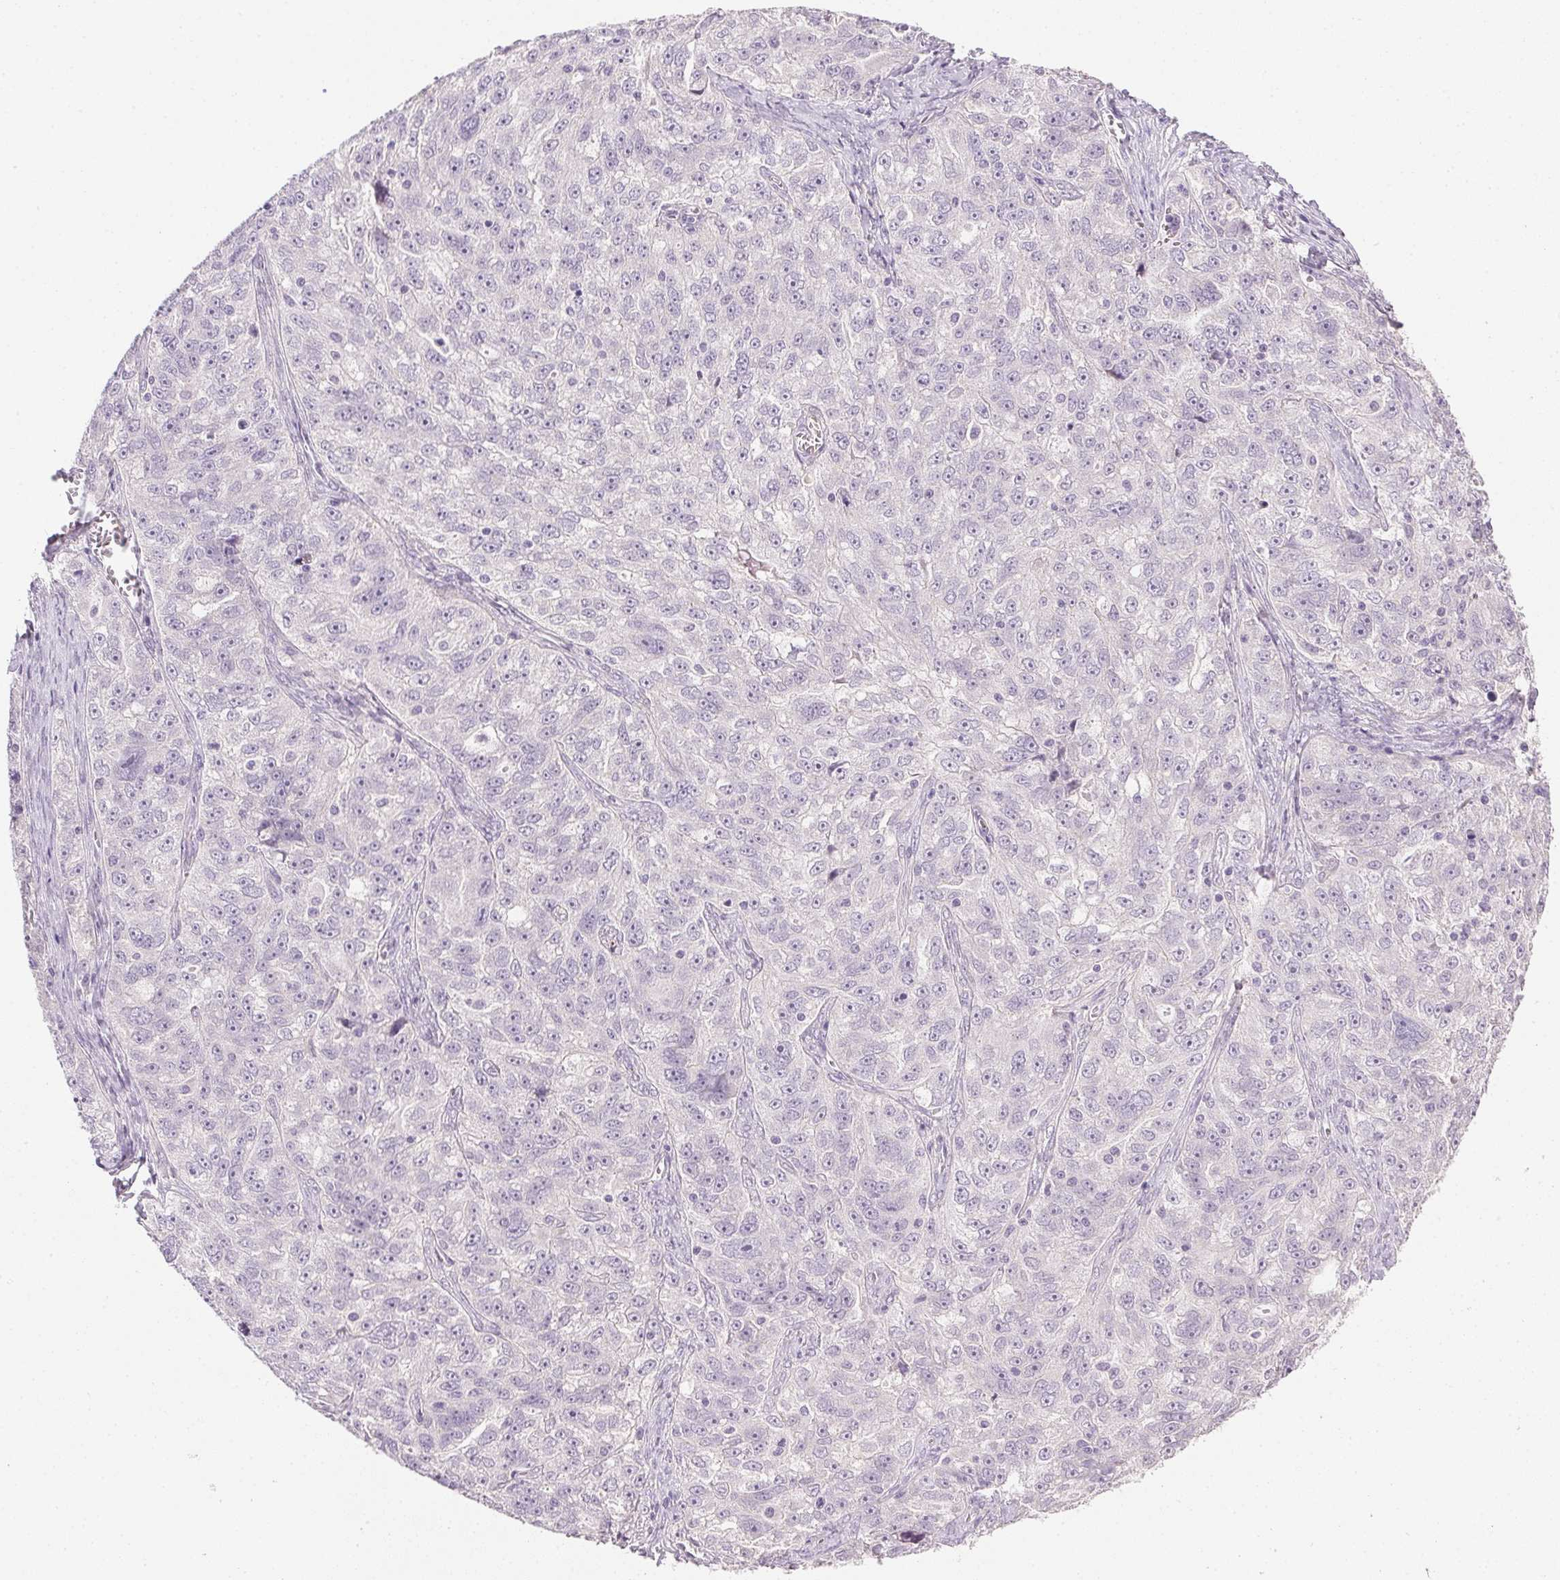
{"staining": {"intensity": "negative", "quantity": "none", "location": "none"}, "tissue": "ovarian cancer", "cell_type": "Tumor cells", "image_type": "cancer", "snomed": [{"axis": "morphology", "description": "Cystadenocarcinoma, serous, NOS"}, {"axis": "topography", "description": "Ovary"}], "caption": "A histopathology image of human ovarian cancer is negative for staining in tumor cells.", "gene": "PRL", "patient": {"sex": "female", "age": 51}}